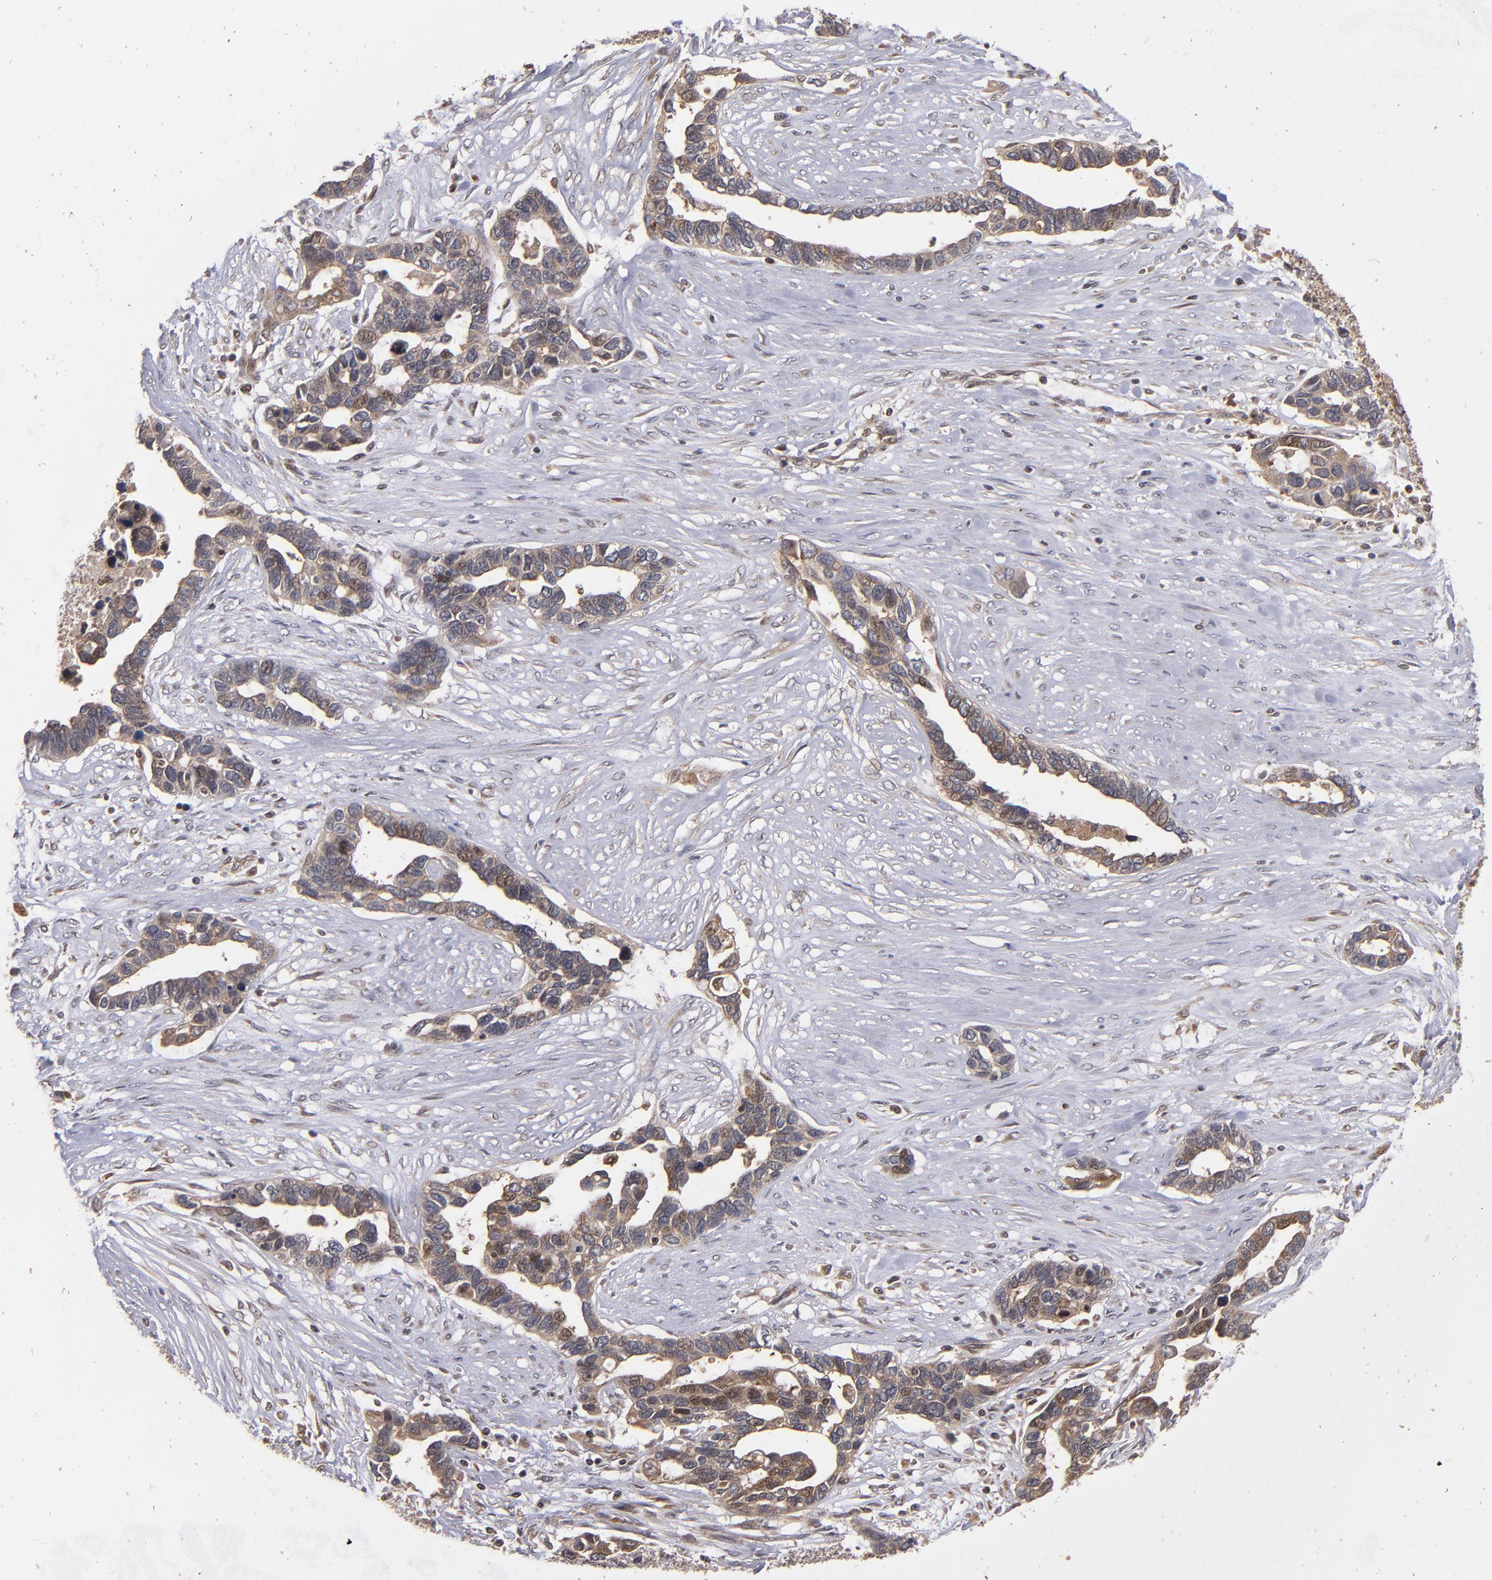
{"staining": {"intensity": "moderate", "quantity": ">75%", "location": "cytoplasmic/membranous"}, "tissue": "ovarian cancer", "cell_type": "Tumor cells", "image_type": "cancer", "snomed": [{"axis": "morphology", "description": "Cystadenocarcinoma, serous, NOS"}, {"axis": "topography", "description": "Ovary"}], "caption": "Protein expression analysis of ovarian serous cystadenocarcinoma reveals moderate cytoplasmic/membranous expression in about >75% of tumor cells. (brown staining indicates protein expression, while blue staining denotes nuclei).", "gene": "BDKRB1", "patient": {"sex": "female", "age": 54}}